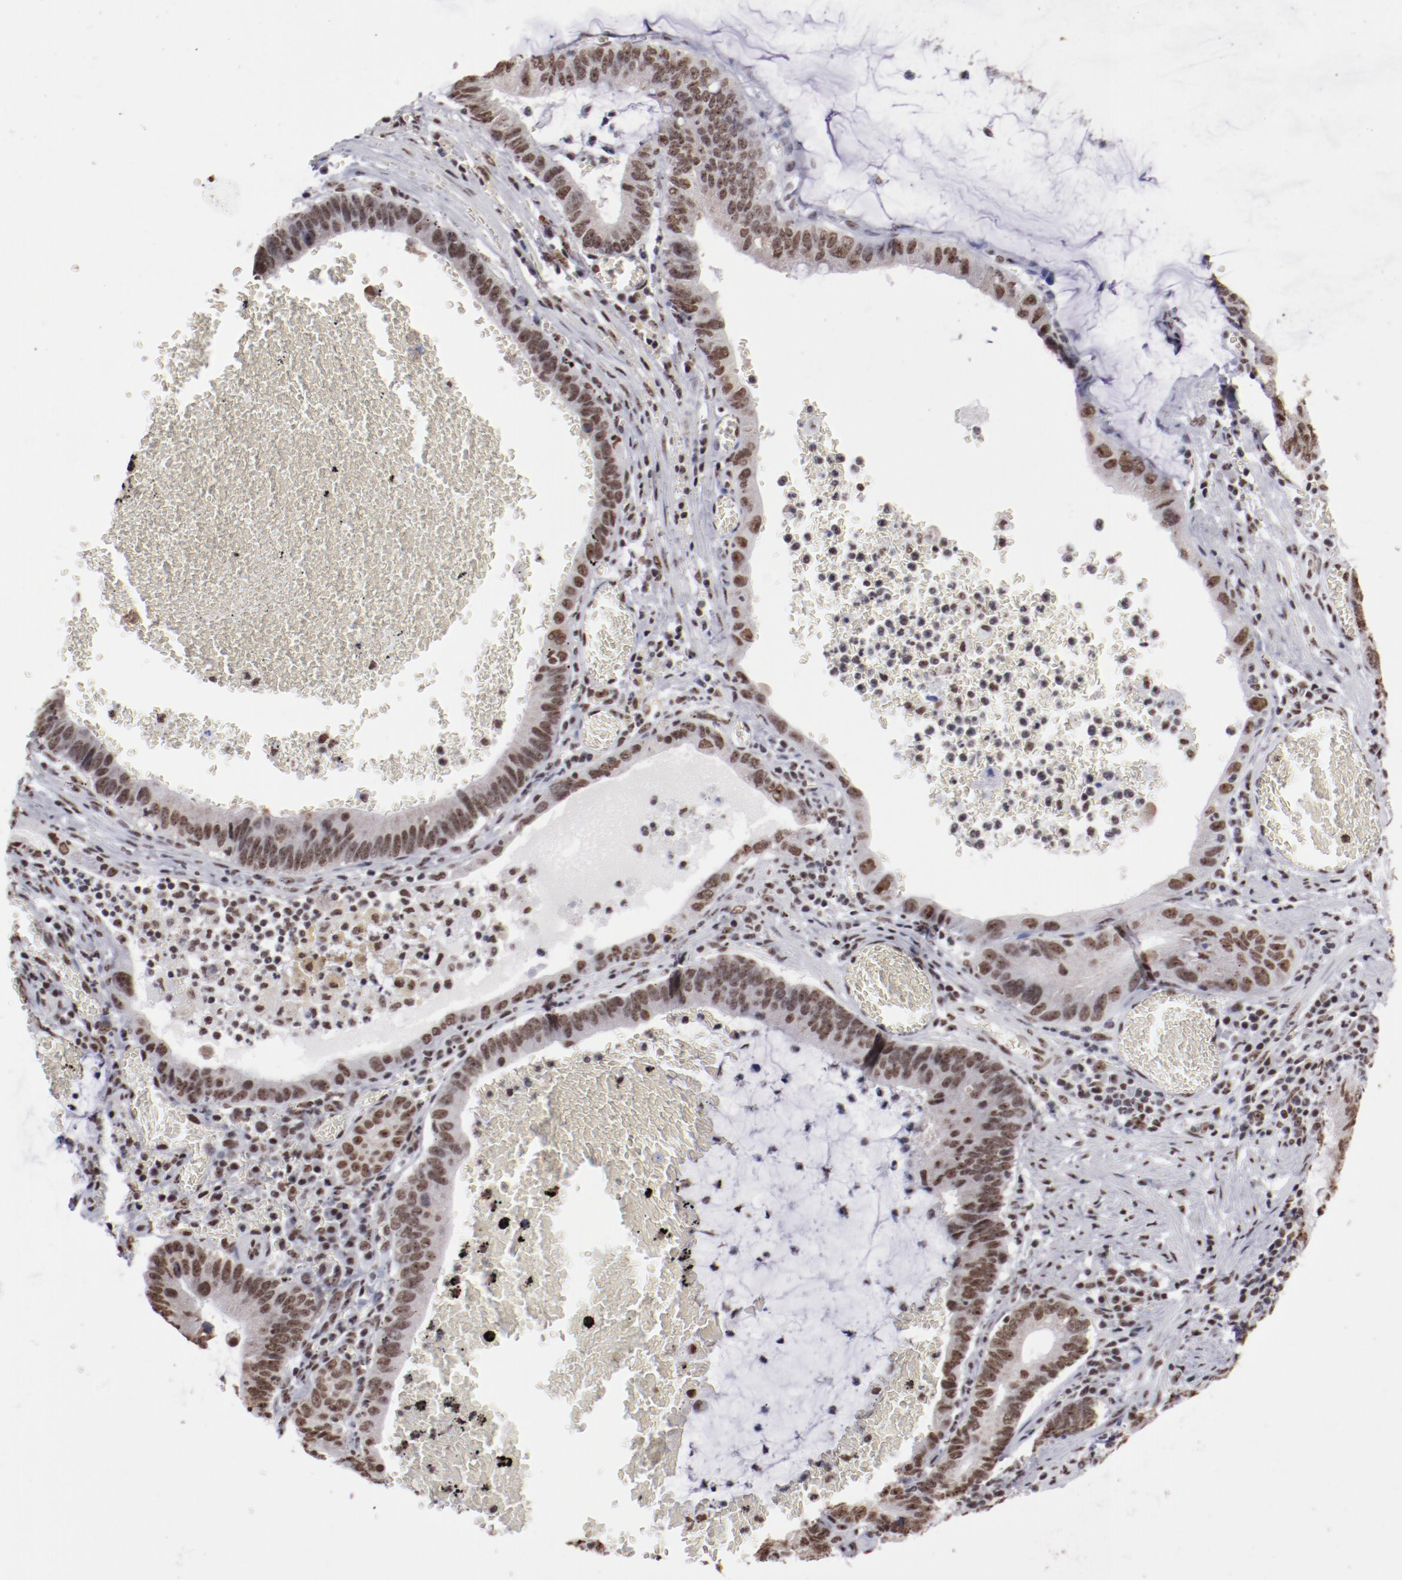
{"staining": {"intensity": "moderate", "quantity": ">75%", "location": "nuclear"}, "tissue": "stomach cancer", "cell_type": "Tumor cells", "image_type": "cancer", "snomed": [{"axis": "morphology", "description": "Adenocarcinoma, NOS"}, {"axis": "topography", "description": "Stomach"}, {"axis": "topography", "description": "Gastric cardia"}], "caption": "This histopathology image displays IHC staining of human stomach cancer (adenocarcinoma), with medium moderate nuclear staining in about >75% of tumor cells.", "gene": "HNRNPA2B1", "patient": {"sex": "male", "age": 59}}